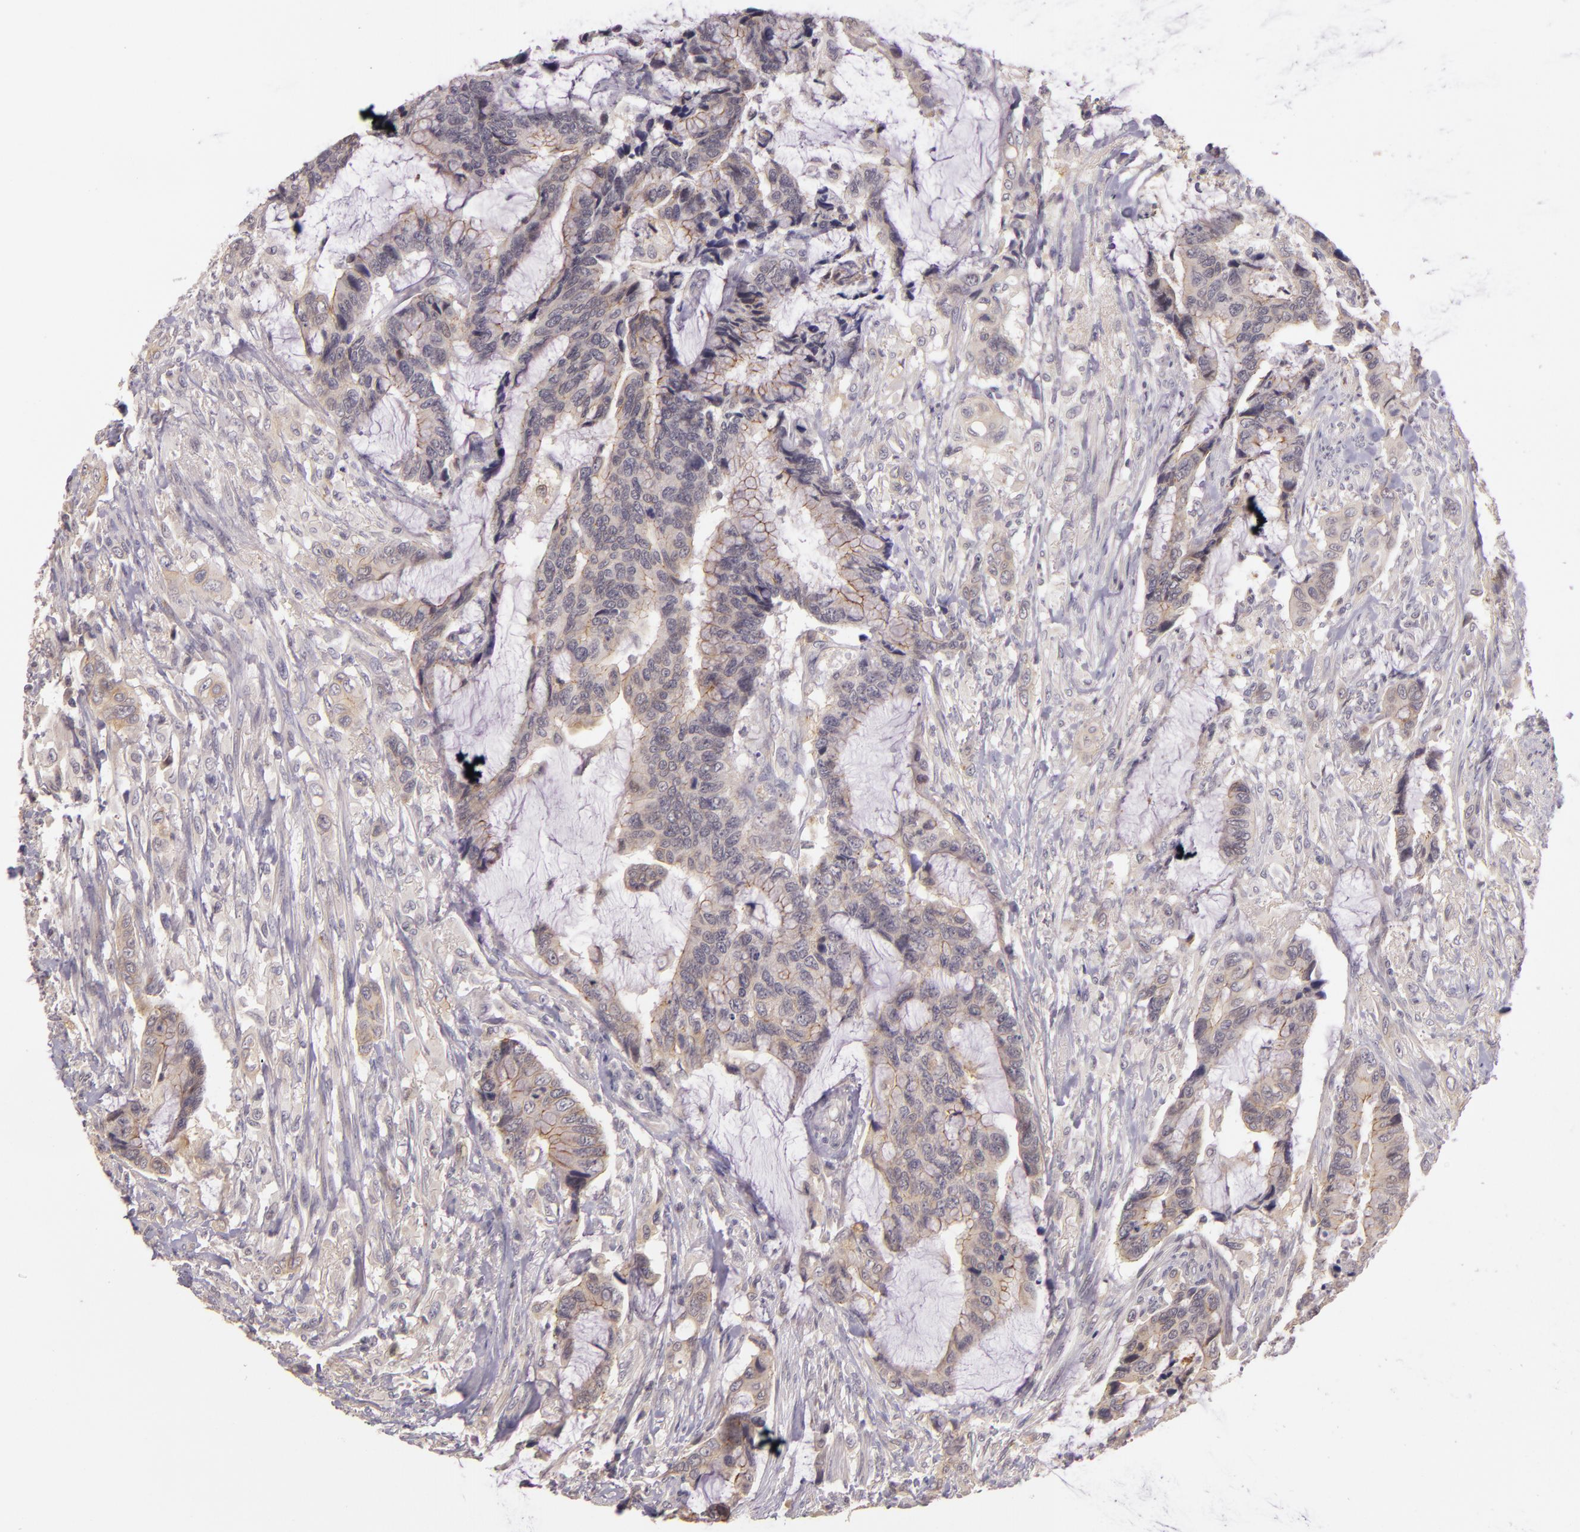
{"staining": {"intensity": "weak", "quantity": ">75%", "location": "cytoplasmic/membranous"}, "tissue": "colorectal cancer", "cell_type": "Tumor cells", "image_type": "cancer", "snomed": [{"axis": "morphology", "description": "Adenocarcinoma, NOS"}, {"axis": "topography", "description": "Rectum"}], "caption": "Colorectal cancer (adenocarcinoma) stained for a protein (brown) shows weak cytoplasmic/membranous positive positivity in approximately >75% of tumor cells.", "gene": "ARMH4", "patient": {"sex": "female", "age": 59}}